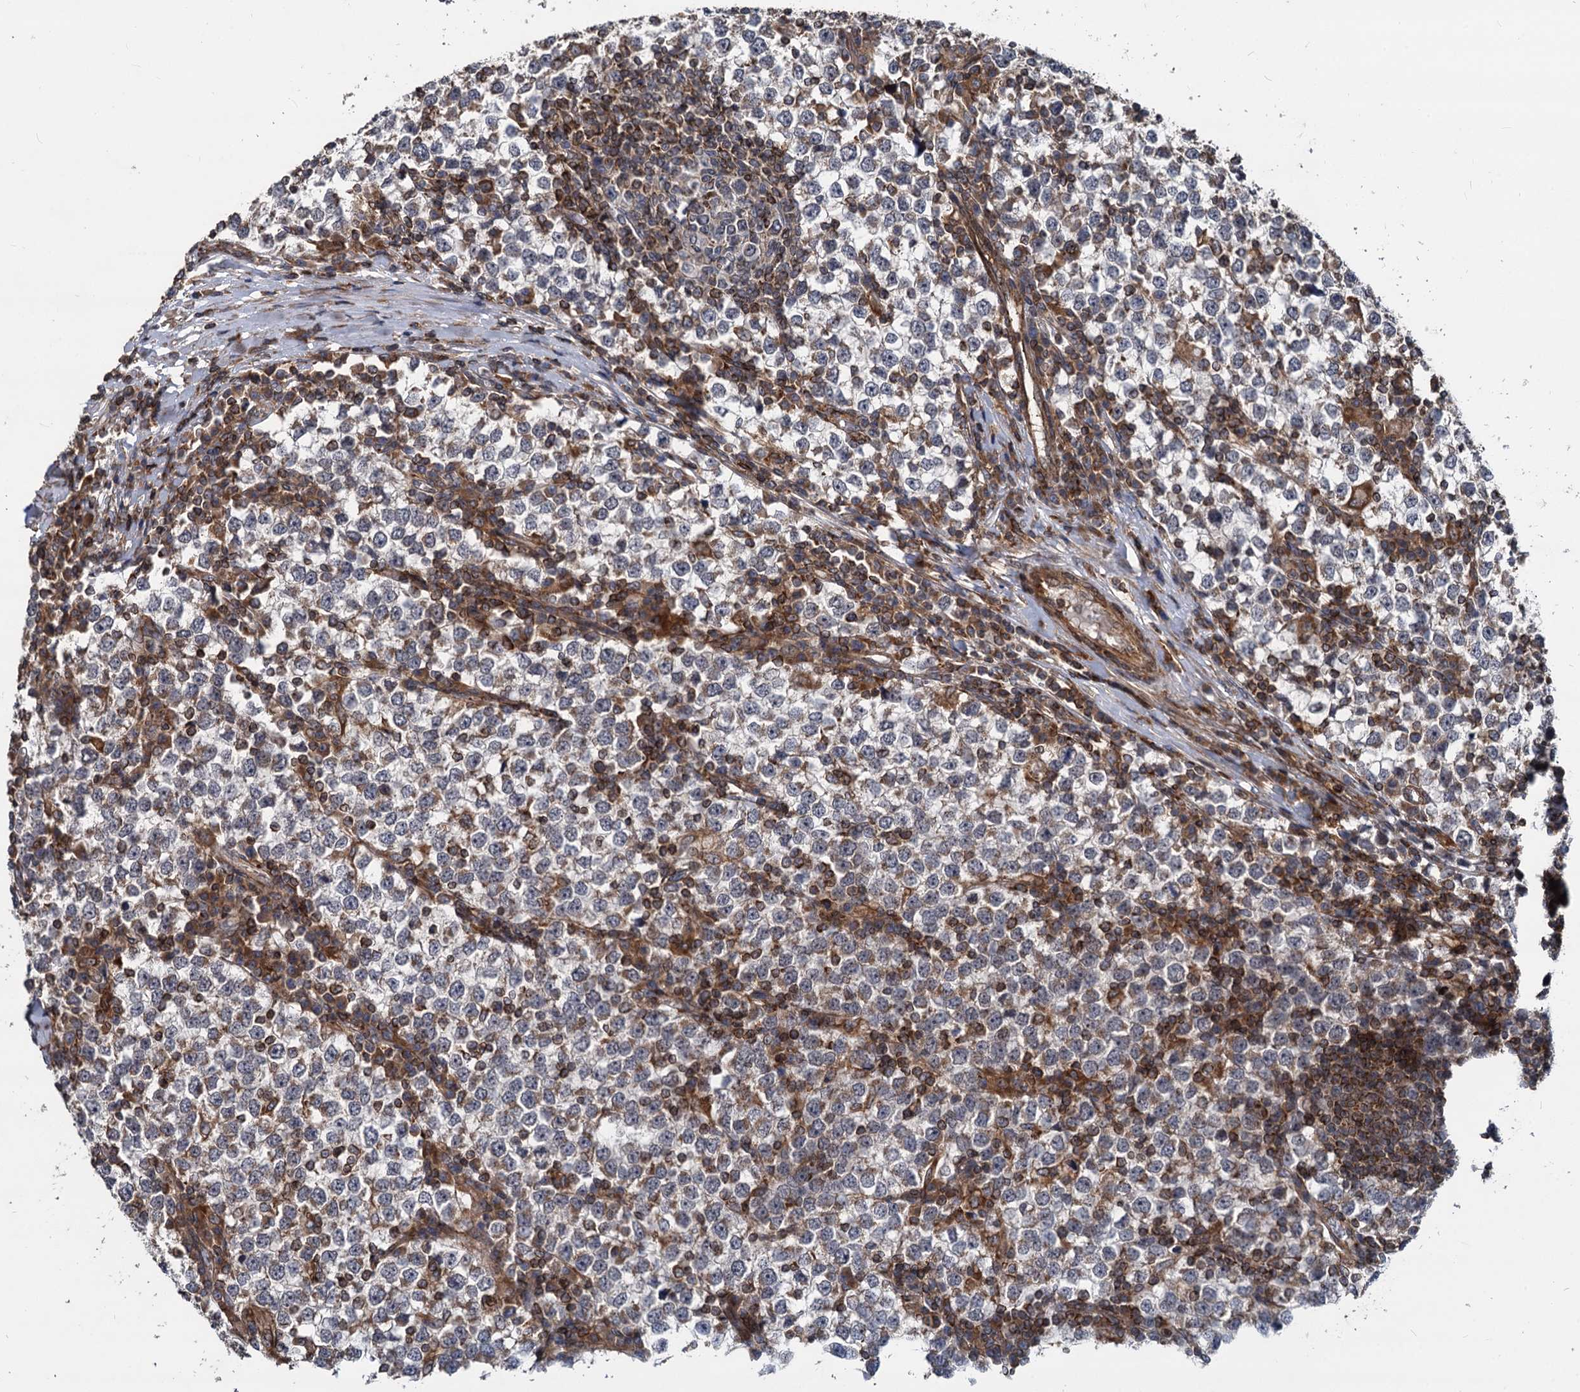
{"staining": {"intensity": "negative", "quantity": "none", "location": "none"}, "tissue": "testis cancer", "cell_type": "Tumor cells", "image_type": "cancer", "snomed": [{"axis": "morphology", "description": "Seminoma, NOS"}, {"axis": "topography", "description": "Testis"}], "caption": "Immunohistochemical staining of testis seminoma reveals no significant expression in tumor cells.", "gene": "STIM1", "patient": {"sex": "male", "age": 65}}